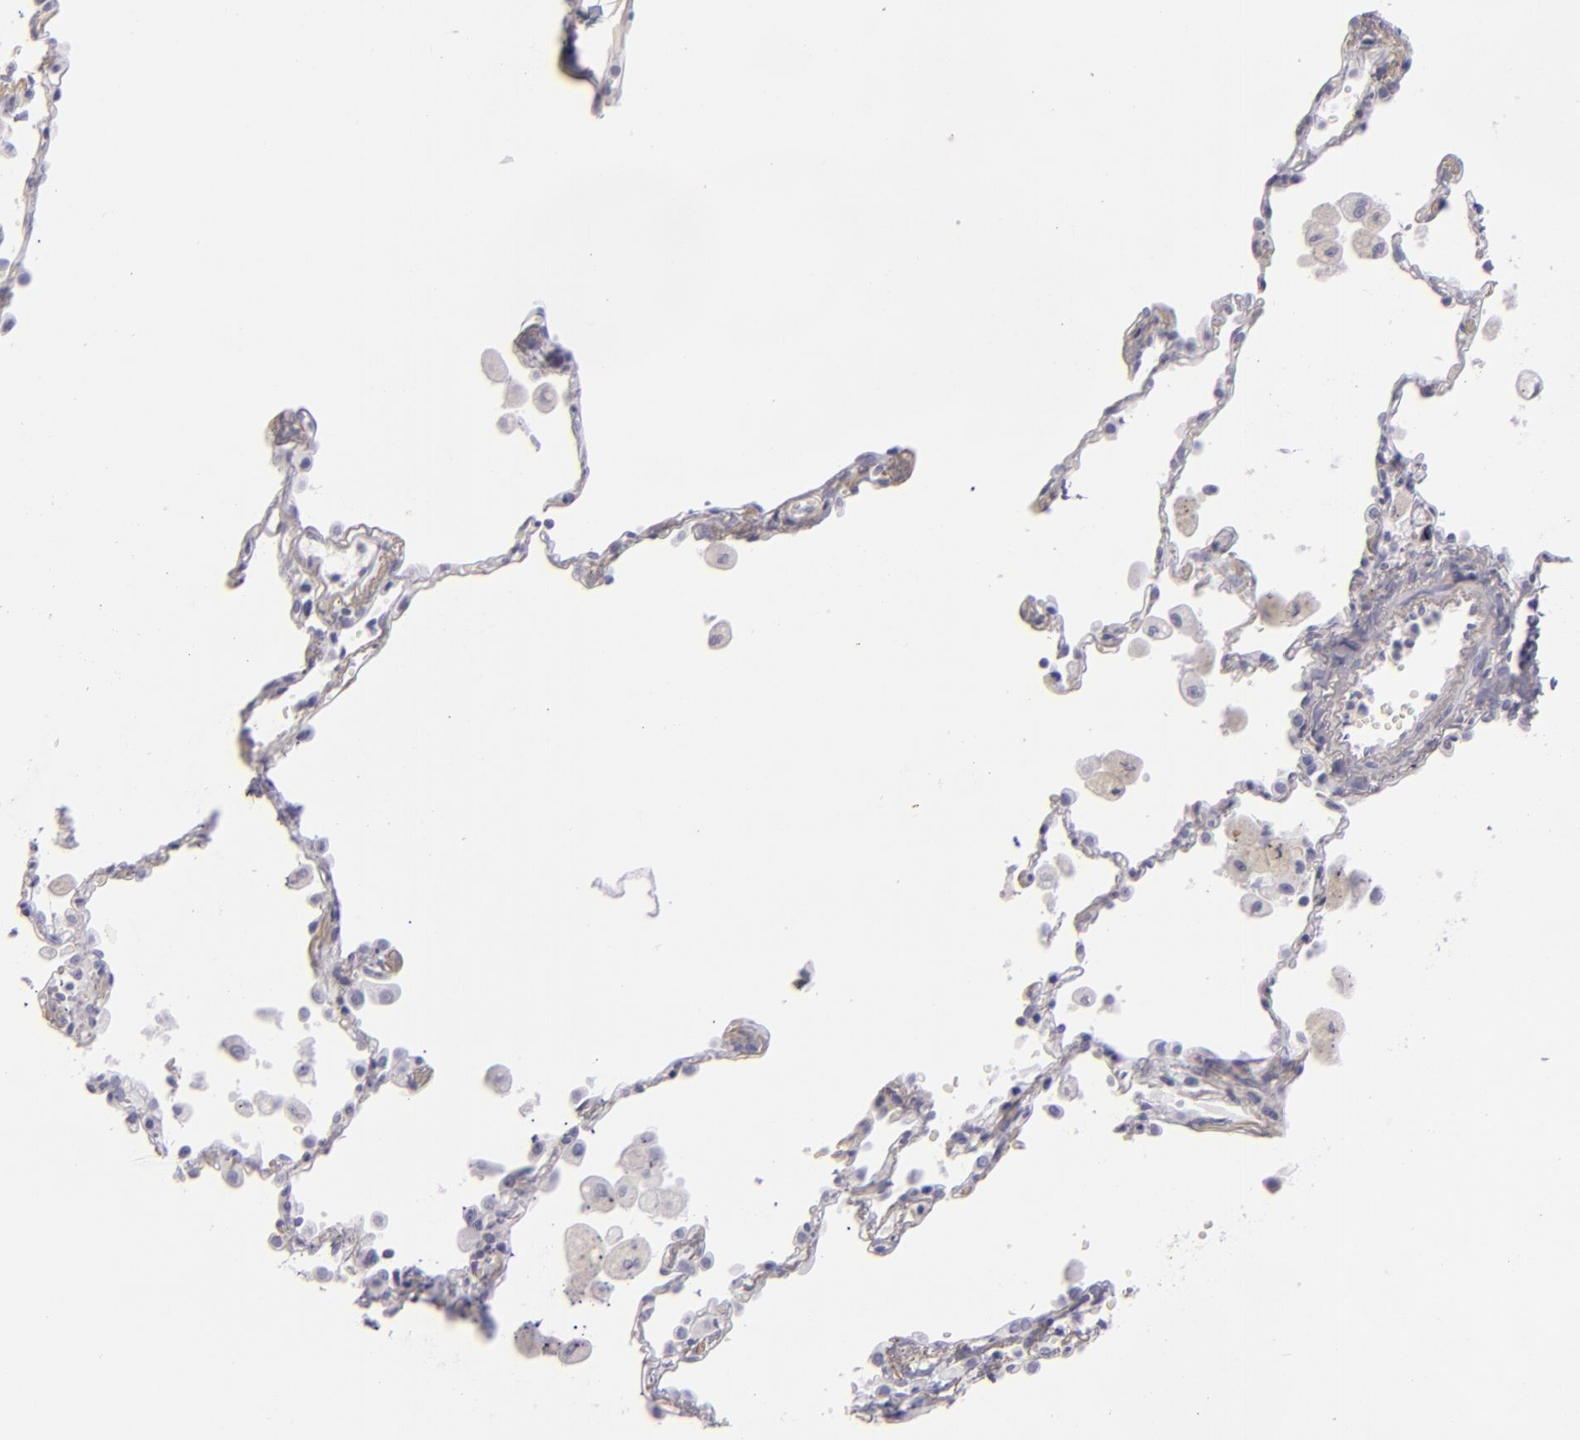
{"staining": {"intensity": "negative", "quantity": "none", "location": "none"}, "tissue": "lung cancer", "cell_type": "Tumor cells", "image_type": "cancer", "snomed": [{"axis": "morphology", "description": "Squamous cell carcinoma, NOS"}, {"axis": "topography", "description": "Lung"}], "caption": "DAB immunohistochemical staining of lung cancer demonstrates no significant positivity in tumor cells.", "gene": "CDX2", "patient": {"sex": "male", "age": 71}}